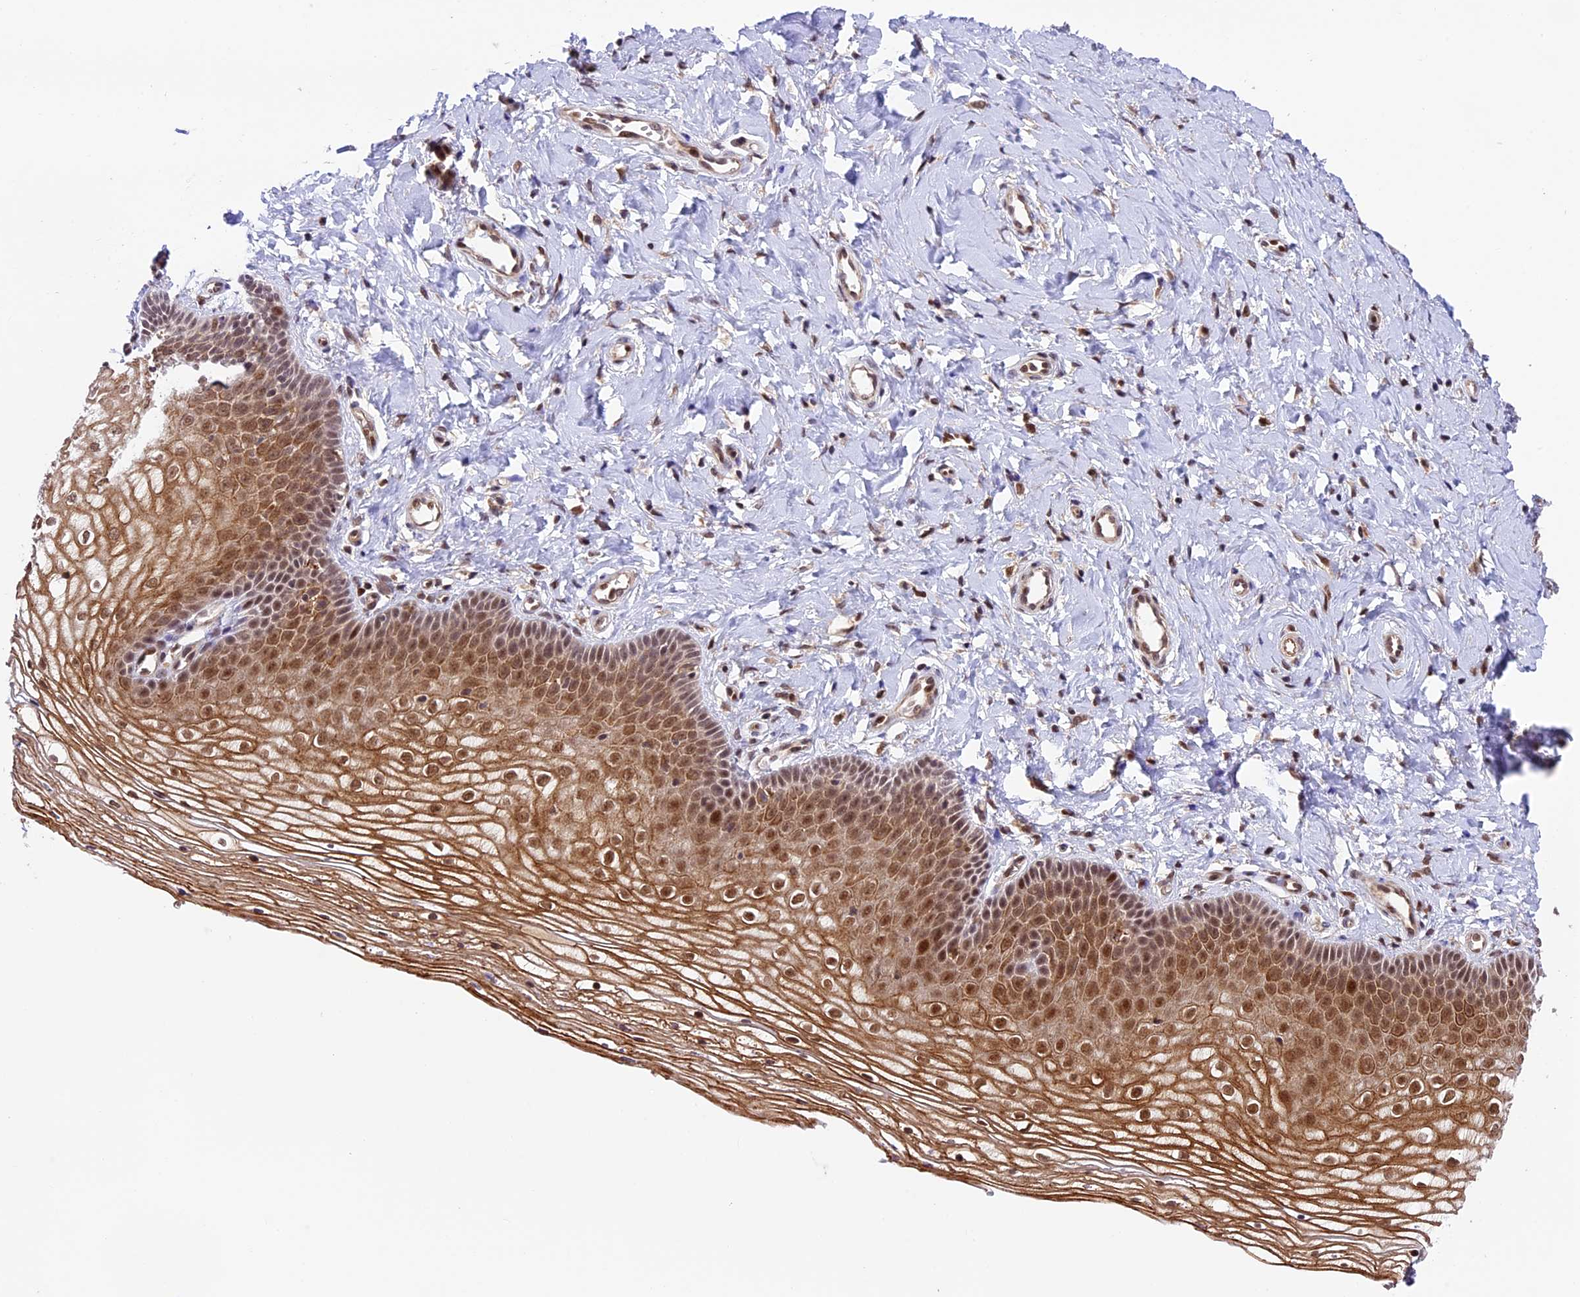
{"staining": {"intensity": "strong", "quantity": ">75%", "location": "cytoplasmic/membranous,nuclear"}, "tissue": "vagina", "cell_type": "Squamous epithelial cells", "image_type": "normal", "snomed": [{"axis": "morphology", "description": "Normal tissue, NOS"}, {"axis": "topography", "description": "Vagina"}], "caption": "Squamous epithelial cells exhibit high levels of strong cytoplasmic/membranous,nuclear staining in approximately >75% of cells in unremarkable human vagina. The staining was performed using DAB to visualize the protein expression in brown, while the nuclei were stained in blue with hematoxylin (Magnification: 20x).", "gene": "DHX38", "patient": {"sex": "female", "age": 68}}